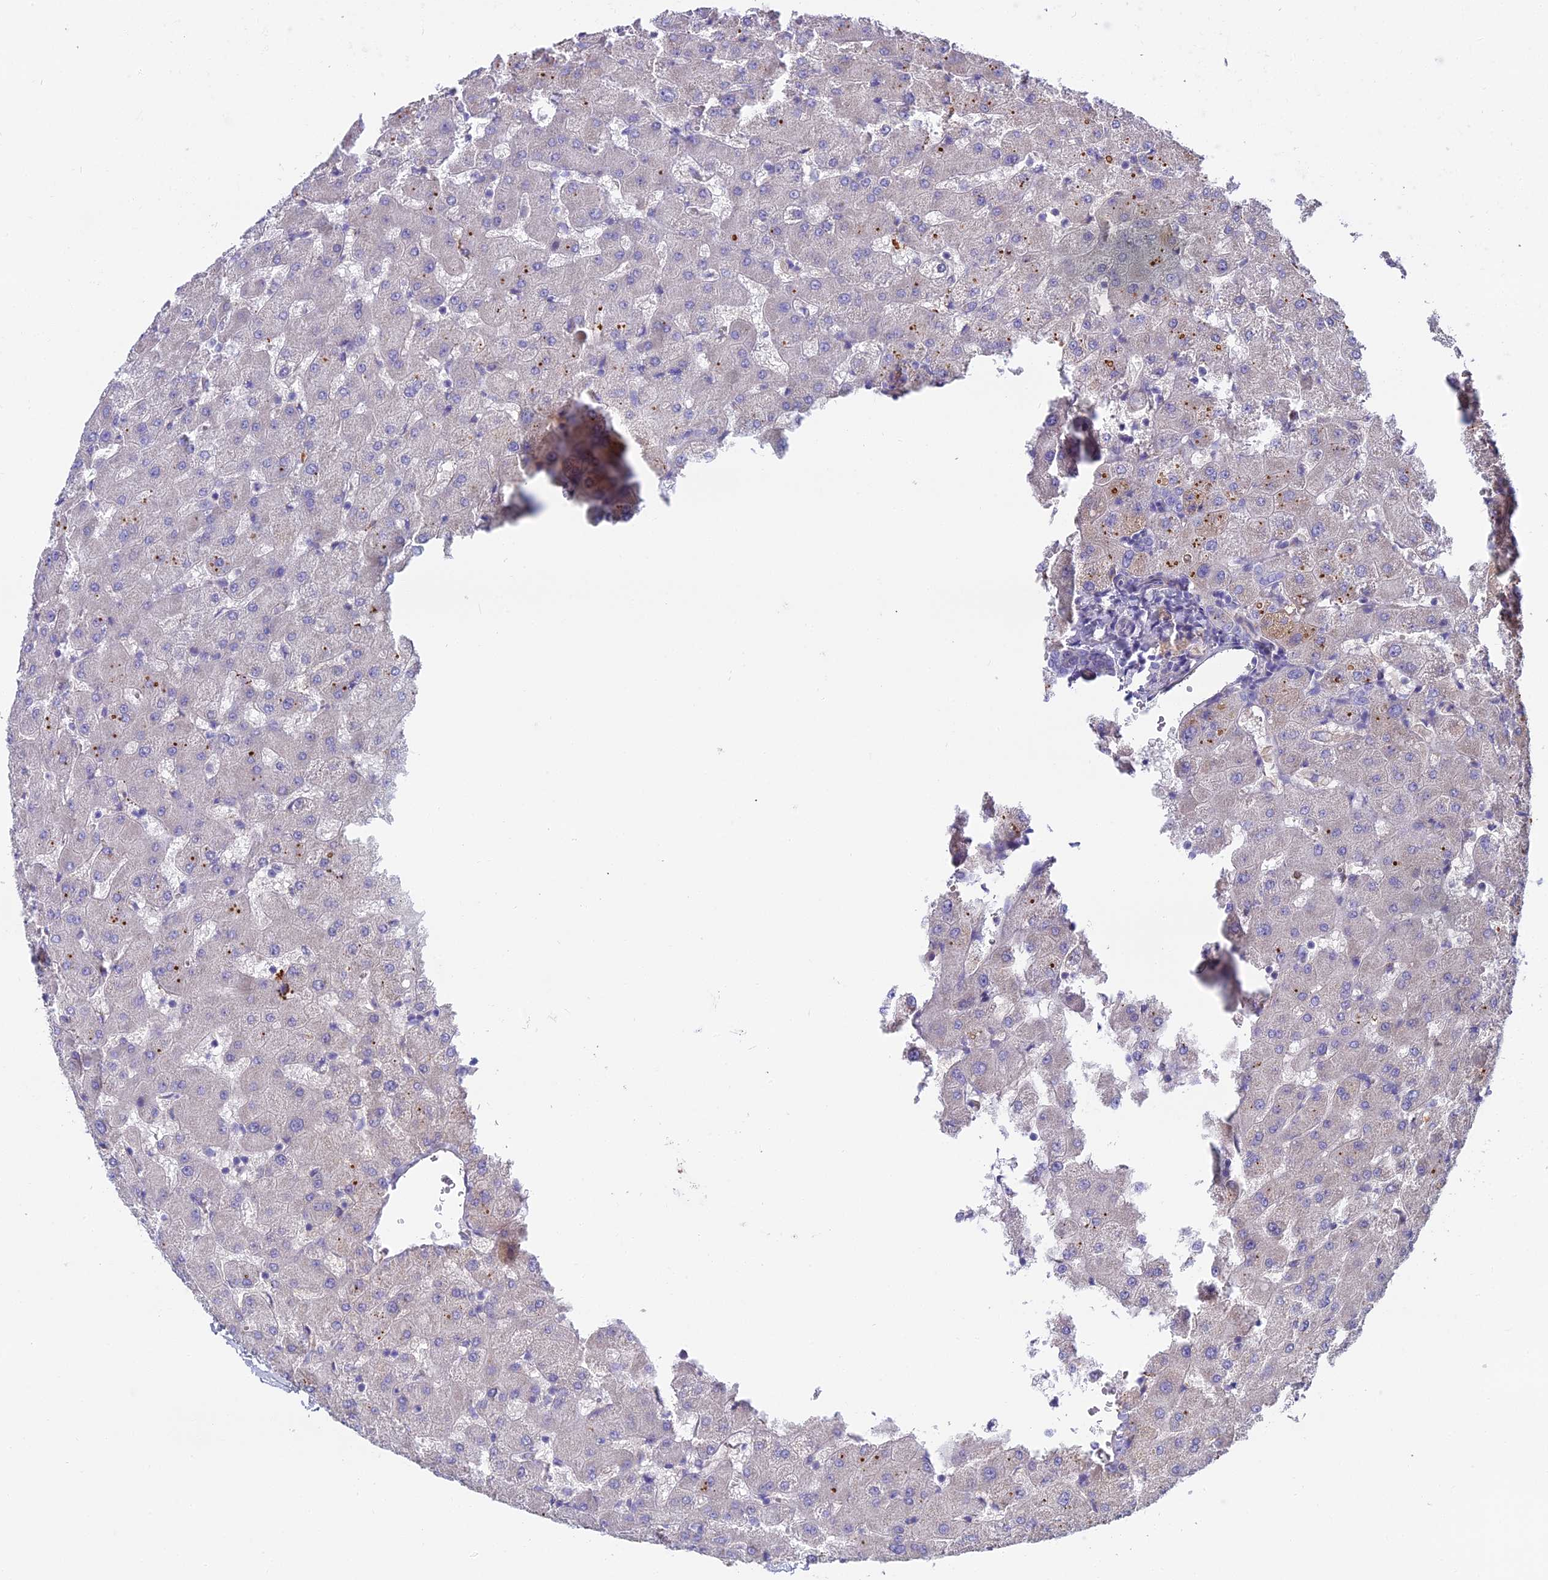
{"staining": {"intensity": "negative", "quantity": "none", "location": "none"}, "tissue": "liver", "cell_type": "Cholangiocytes", "image_type": "normal", "snomed": [{"axis": "morphology", "description": "Normal tissue, NOS"}, {"axis": "topography", "description": "Liver"}], "caption": "High power microscopy image of an IHC photomicrograph of normal liver, revealing no significant expression in cholangiocytes.", "gene": "BEX4", "patient": {"sex": "female", "age": 63}}